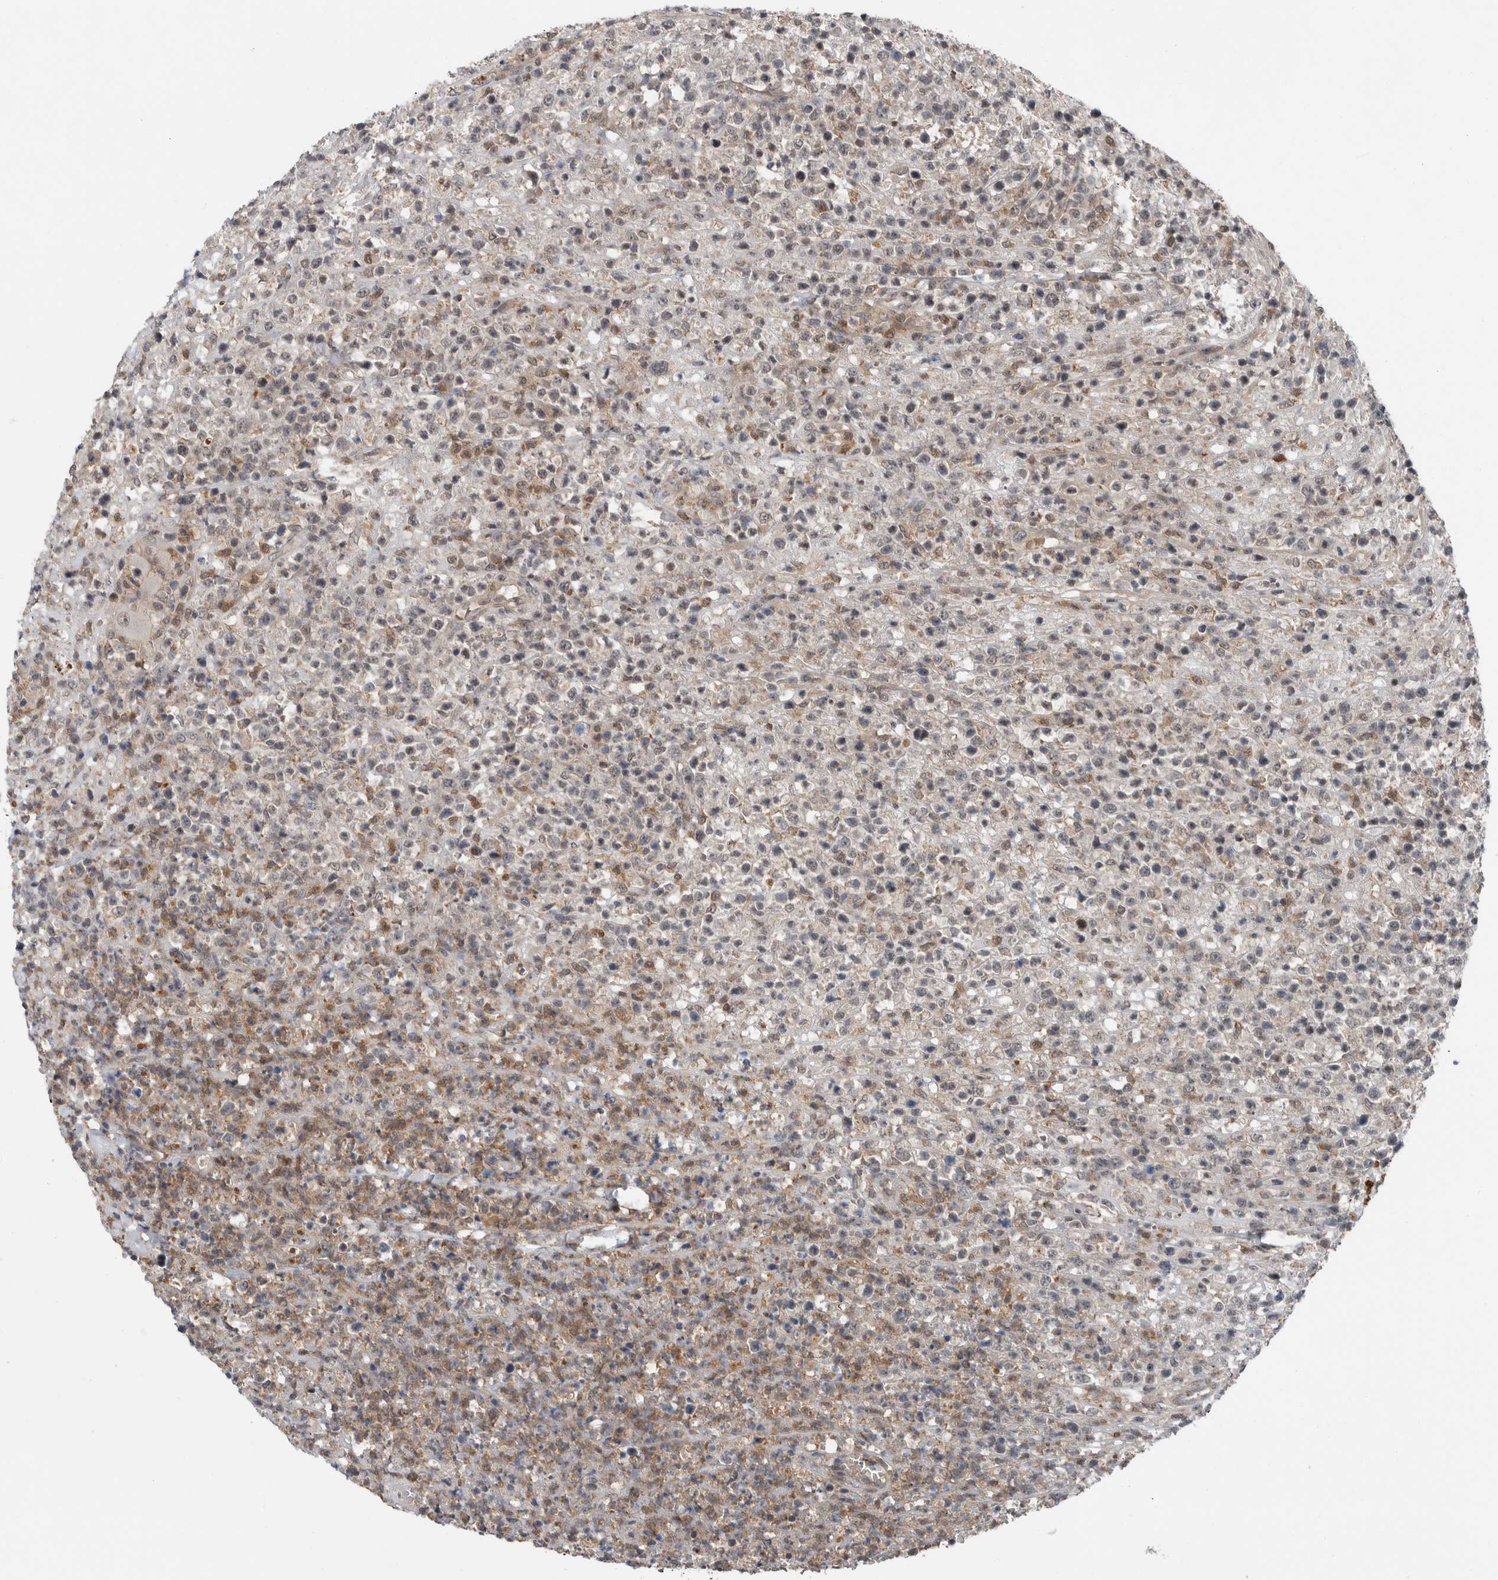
{"staining": {"intensity": "weak", "quantity": "25%-75%", "location": "cytoplasmic/membranous"}, "tissue": "lymphoma", "cell_type": "Tumor cells", "image_type": "cancer", "snomed": [{"axis": "morphology", "description": "Malignant lymphoma, non-Hodgkin's type, High grade"}, {"axis": "topography", "description": "Colon"}], "caption": "This histopathology image exhibits immunohistochemistry (IHC) staining of malignant lymphoma, non-Hodgkin's type (high-grade), with low weak cytoplasmic/membranous positivity in approximately 25%-75% of tumor cells.", "gene": "SCP2", "patient": {"sex": "female", "age": 53}}